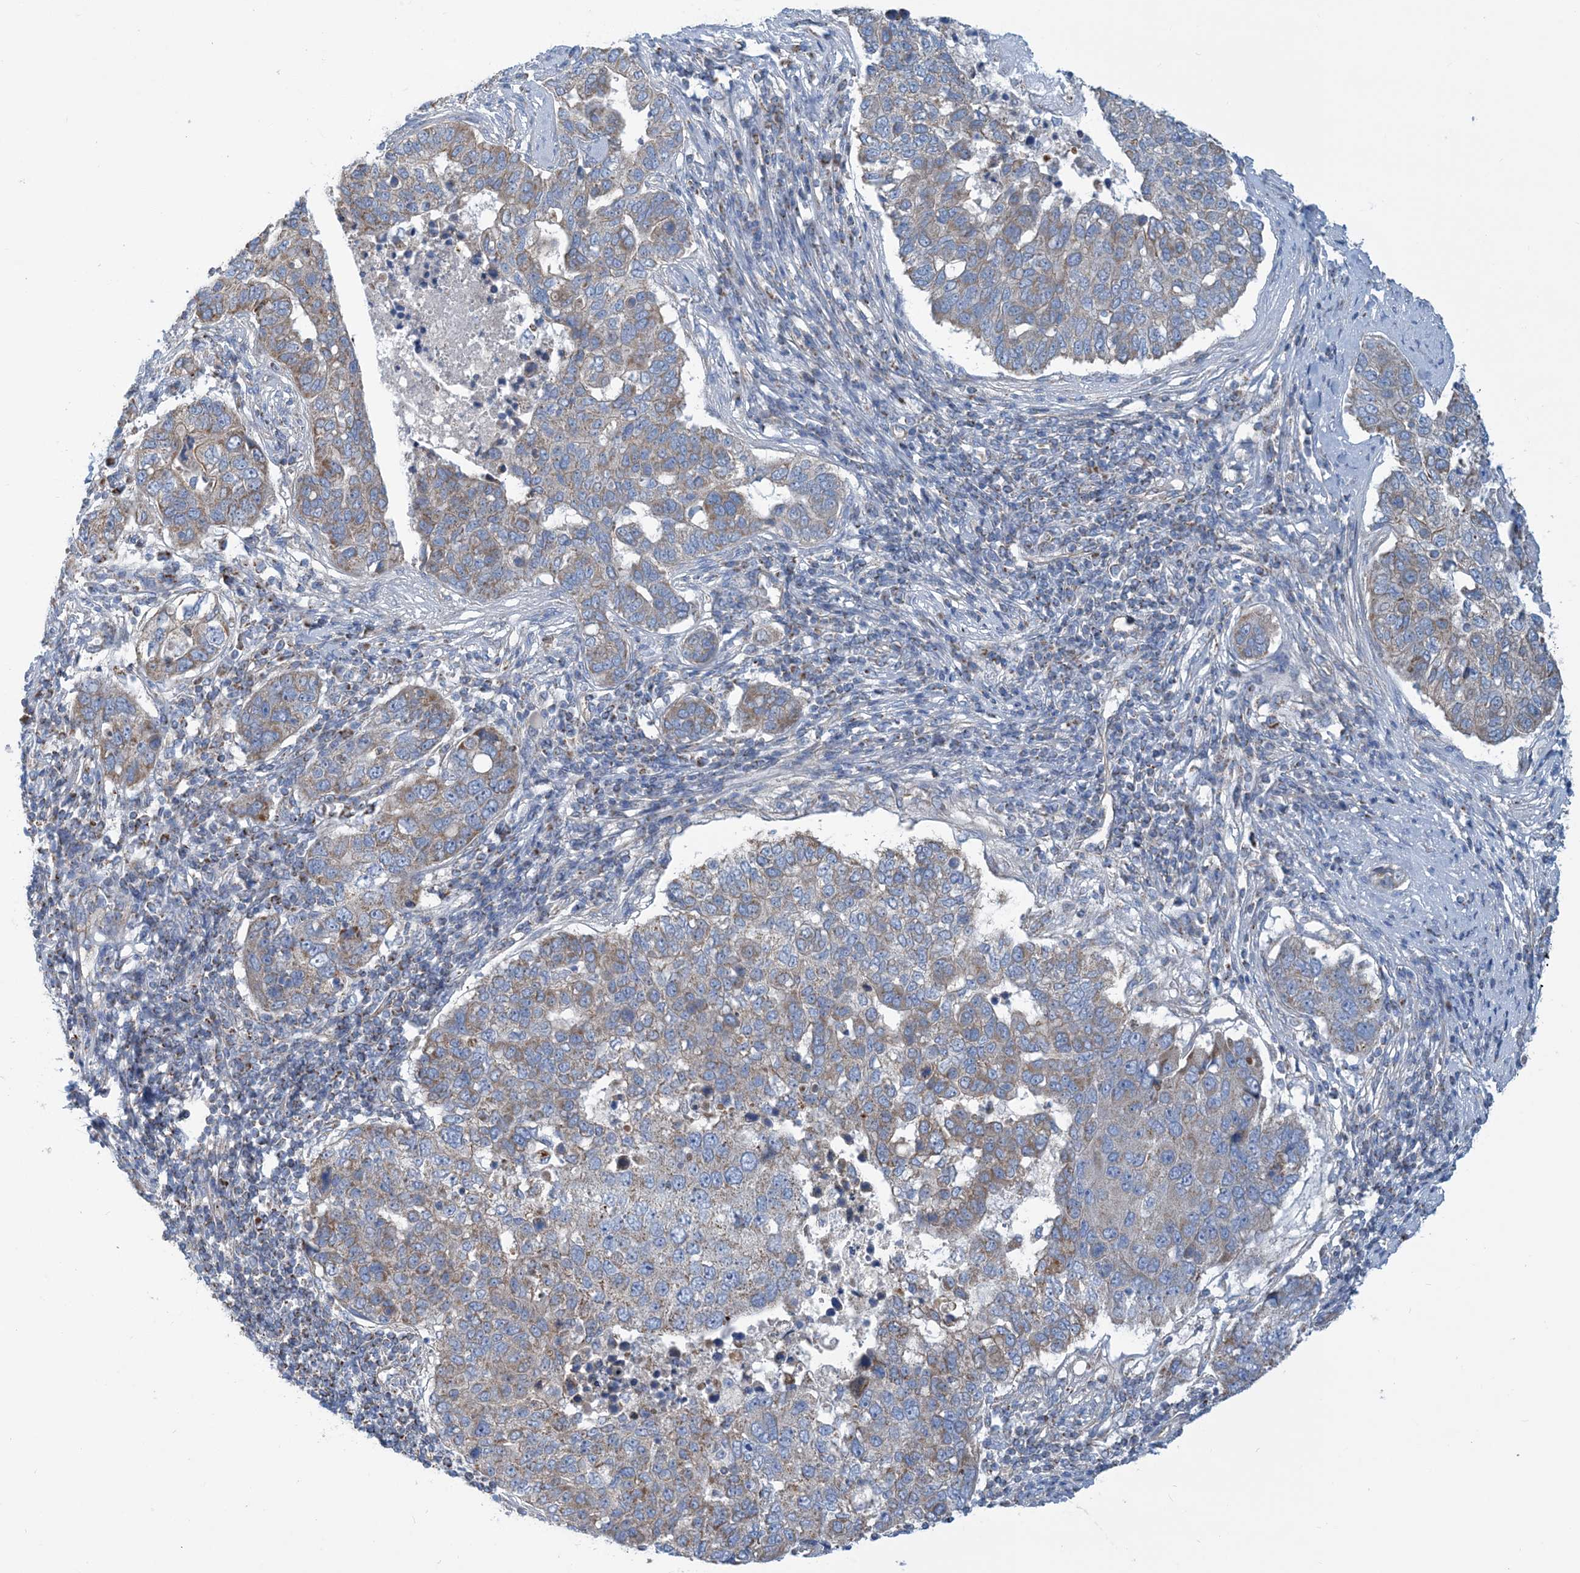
{"staining": {"intensity": "moderate", "quantity": "25%-75%", "location": "cytoplasmic/membranous"}, "tissue": "pancreatic cancer", "cell_type": "Tumor cells", "image_type": "cancer", "snomed": [{"axis": "morphology", "description": "Adenocarcinoma, NOS"}, {"axis": "topography", "description": "Pancreas"}], "caption": "A medium amount of moderate cytoplasmic/membranous expression is present in about 25%-75% of tumor cells in adenocarcinoma (pancreatic) tissue. (IHC, brightfield microscopy, high magnification).", "gene": "PHOSPHO2", "patient": {"sex": "female", "age": 61}}